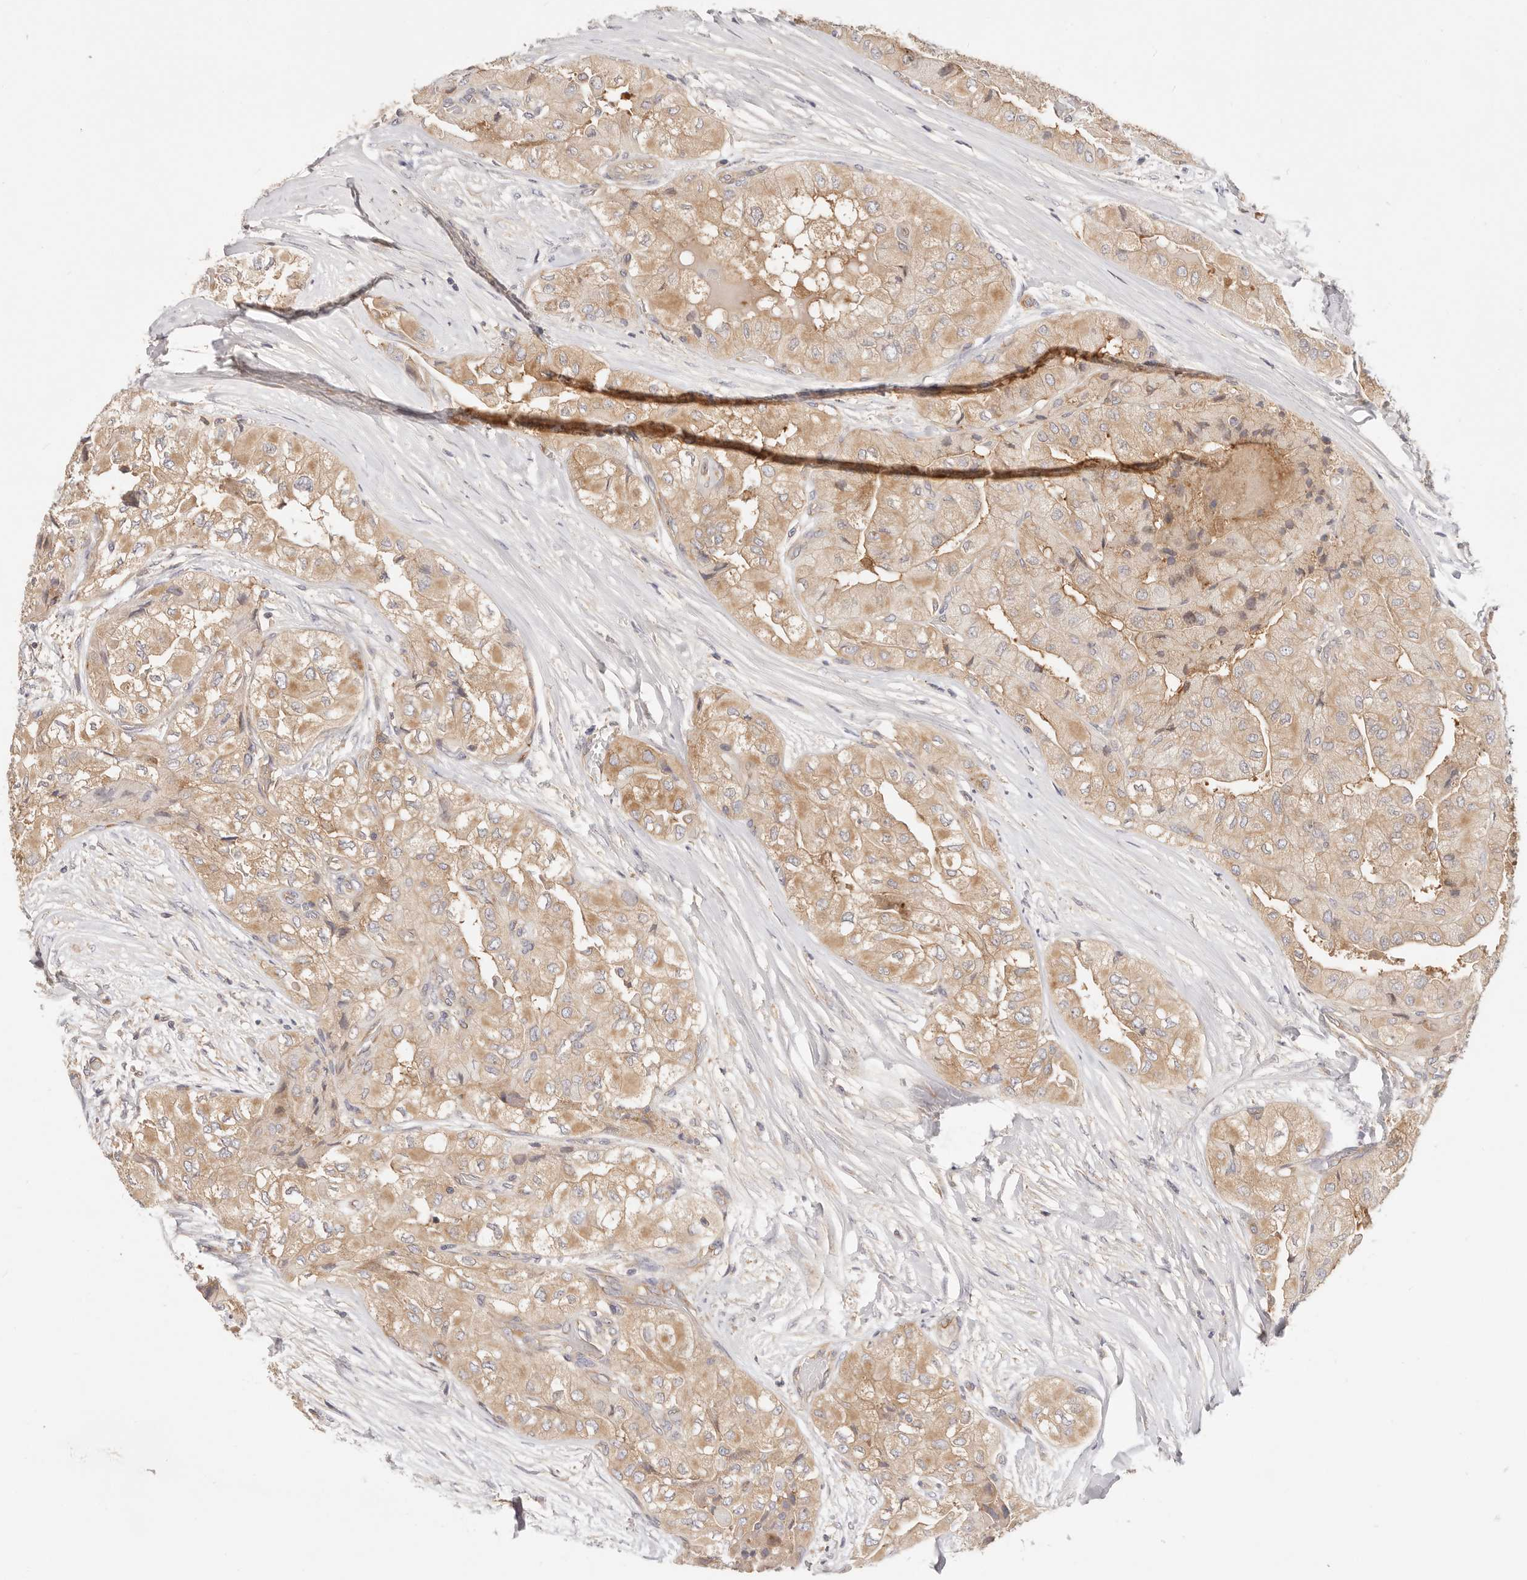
{"staining": {"intensity": "moderate", "quantity": ">75%", "location": "cytoplasmic/membranous"}, "tissue": "thyroid cancer", "cell_type": "Tumor cells", "image_type": "cancer", "snomed": [{"axis": "morphology", "description": "Papillary adenocarcinoma, NOS"}, {"axis": "topography", "description": "Thyroid gland"}], "caption": "High-power microscopy captured an immunohistochemistry (IHC) photomicrograph of thyroid papillary adenocarcinoma, revealing moderate cytoplasmic/membranous positivity in approximately >75% of tumor cells.", "gene": "KCMF1", "patient": {"sex": "female", "age": 59}}